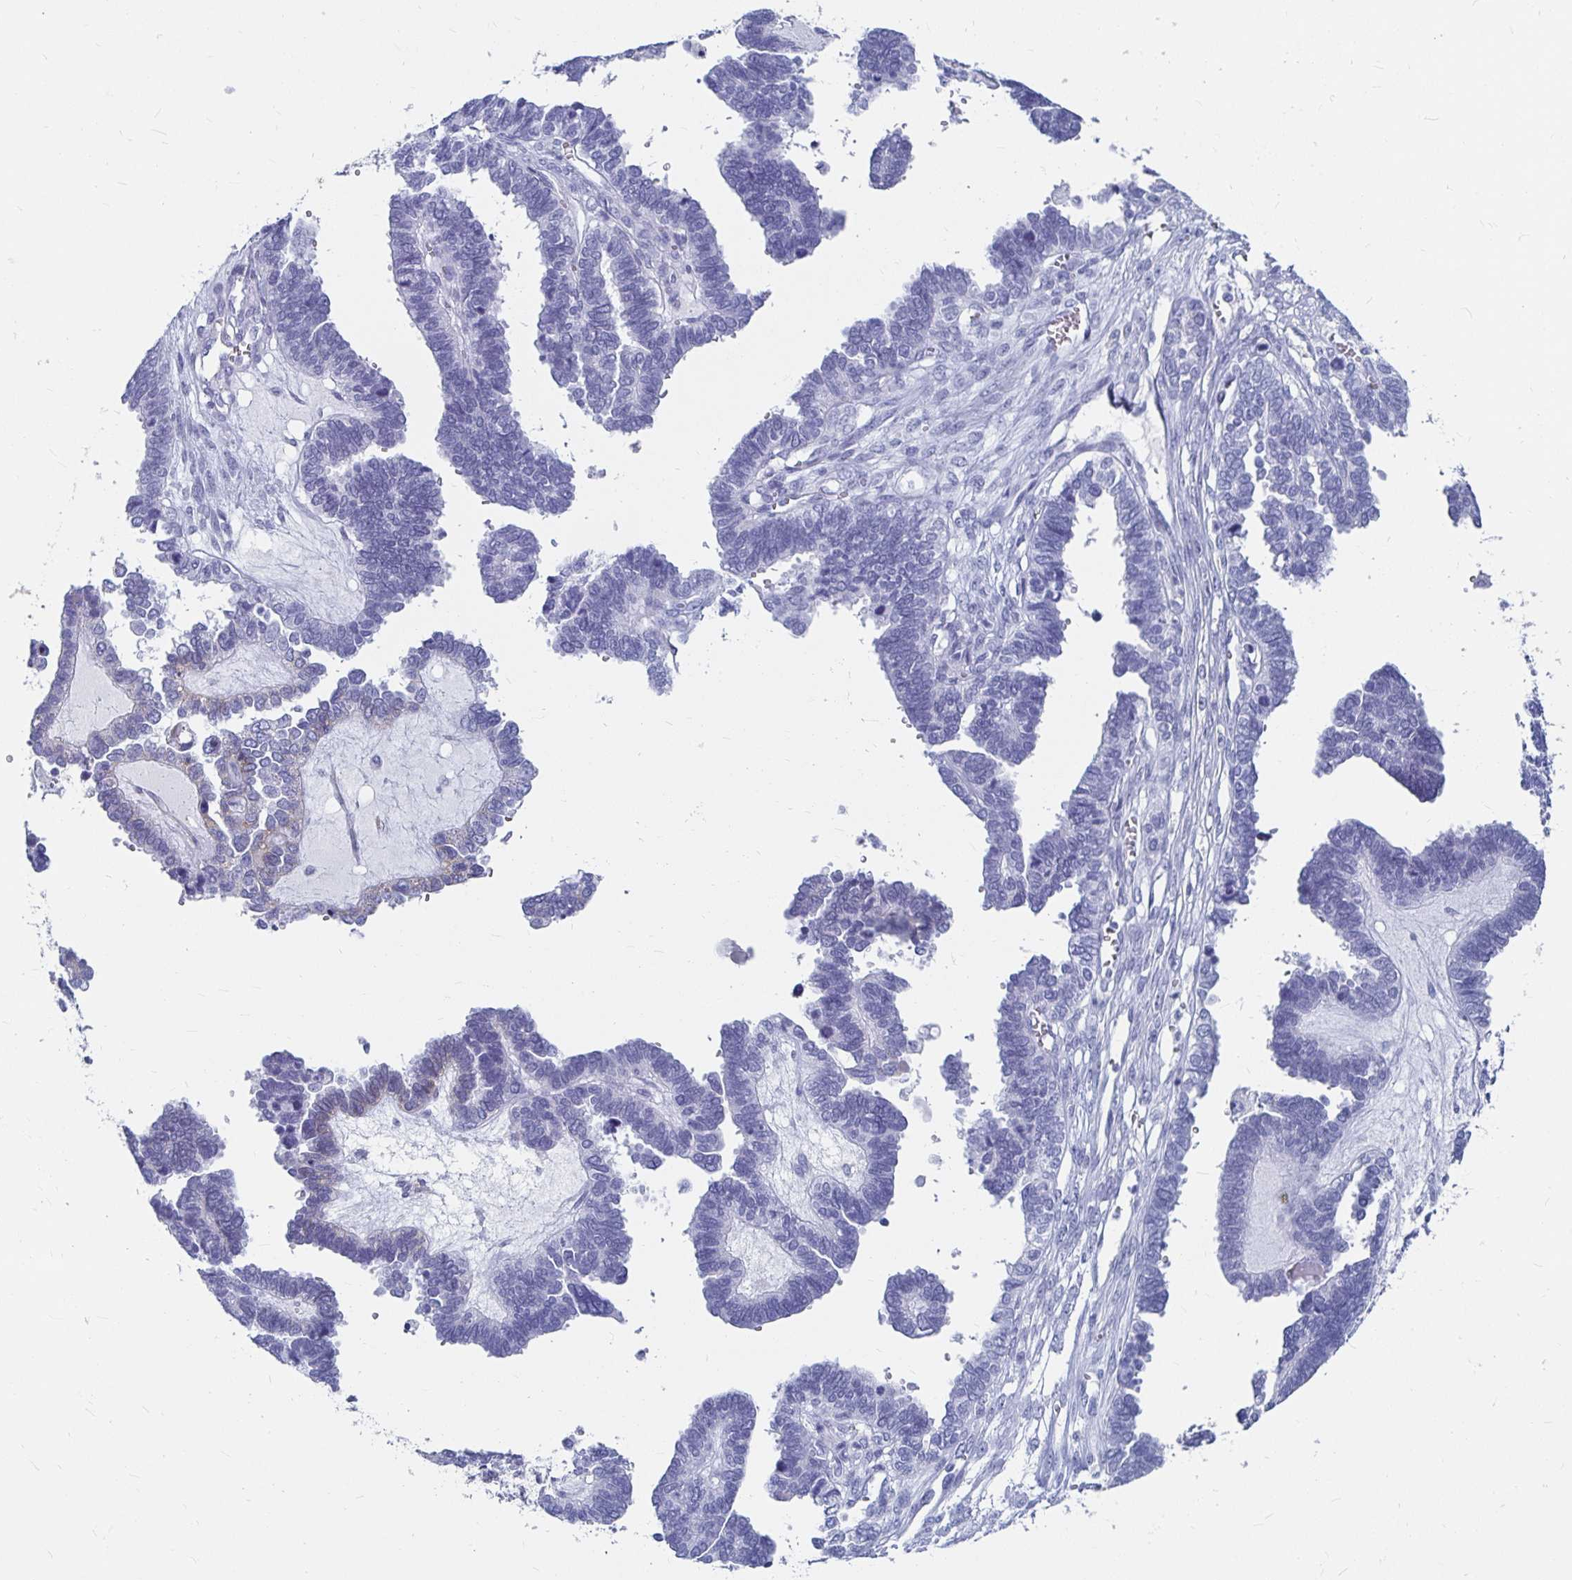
{"staining": {"intensity": "negative", "quantity": "none", "location": "none"}, "tissue": "ovarian cancer", "cell_type": "Tumor cells", "image_type": "cancer", "snomed": [{"axis": "morphology", "description": "Cystadenocarcinoma, serous, NOS"}, {"axis": "topography", "description": "Ovary"}], "caption": "IHC photomicrograph of neoplastic tissue: human serous cystadenocarcinoma (ovarian) stained with DAB (3,3'-diaminobenzidine) shows no significant protein staining in tumor cells.", "gene": "CA9", "patient": {"sex": "female", "age": 51}}